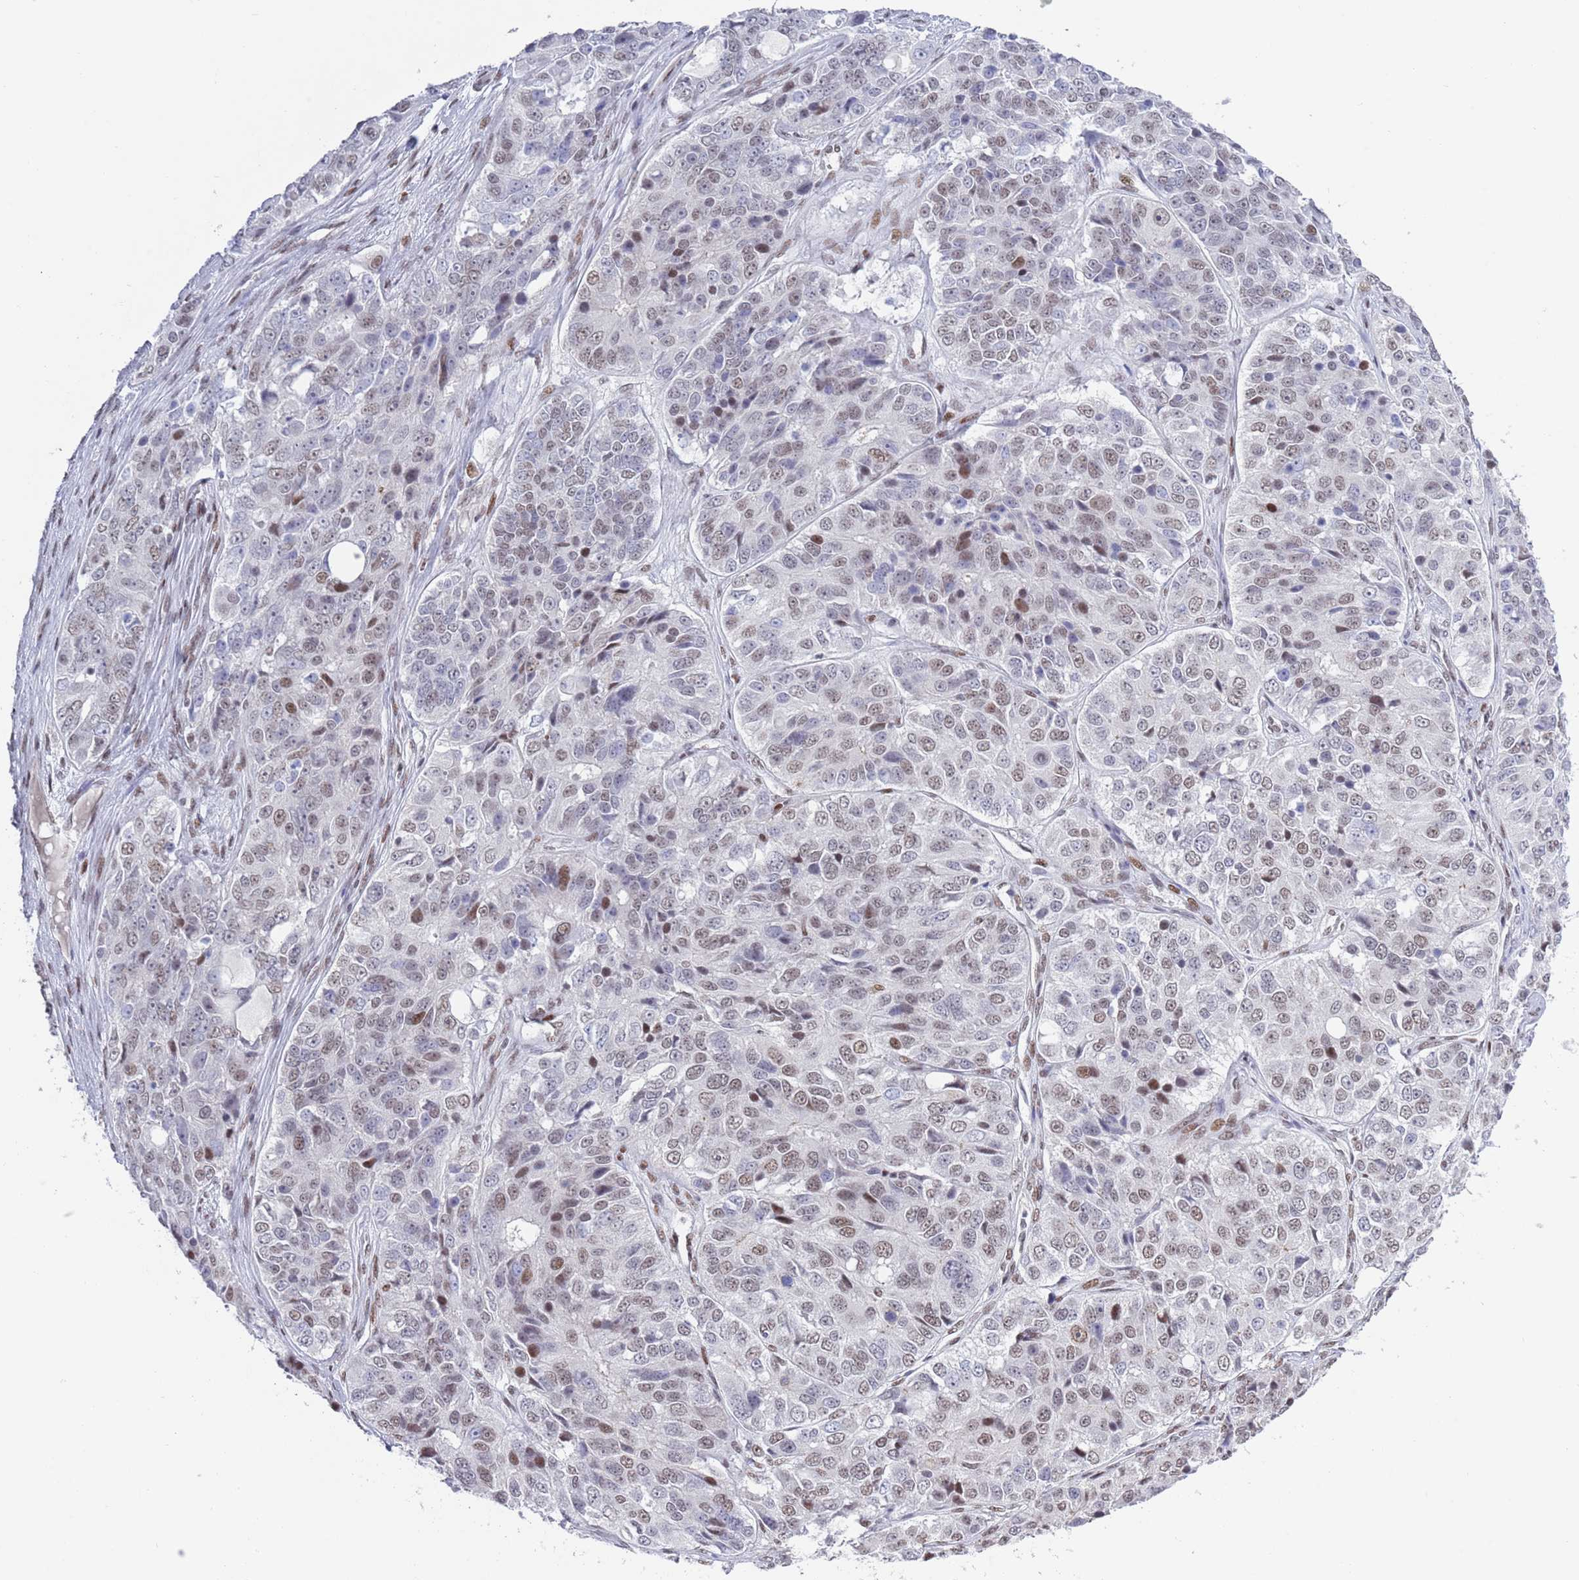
{"staining": {"intensity": "moderate", "quantity": "<25%", "location": "nuclear"}, "tissue": "ovarian cancer", "cell_type": "Tumor cells", "image_type": "cancer", "snomed": [{"axis": "morphology", "description": "Carcinoma, endometroid"}, {"axis": "topography", "description": "Ovary"}], "caption": "Ovarian endometroid carcinoma stained with DAB immunohistochemistry (IHC) displays low levels of moderate nuclear positivity in approximately <25% of tumor cells.", "gene": "ZNF382", "patient": {"sex": "female", "age": 51}}